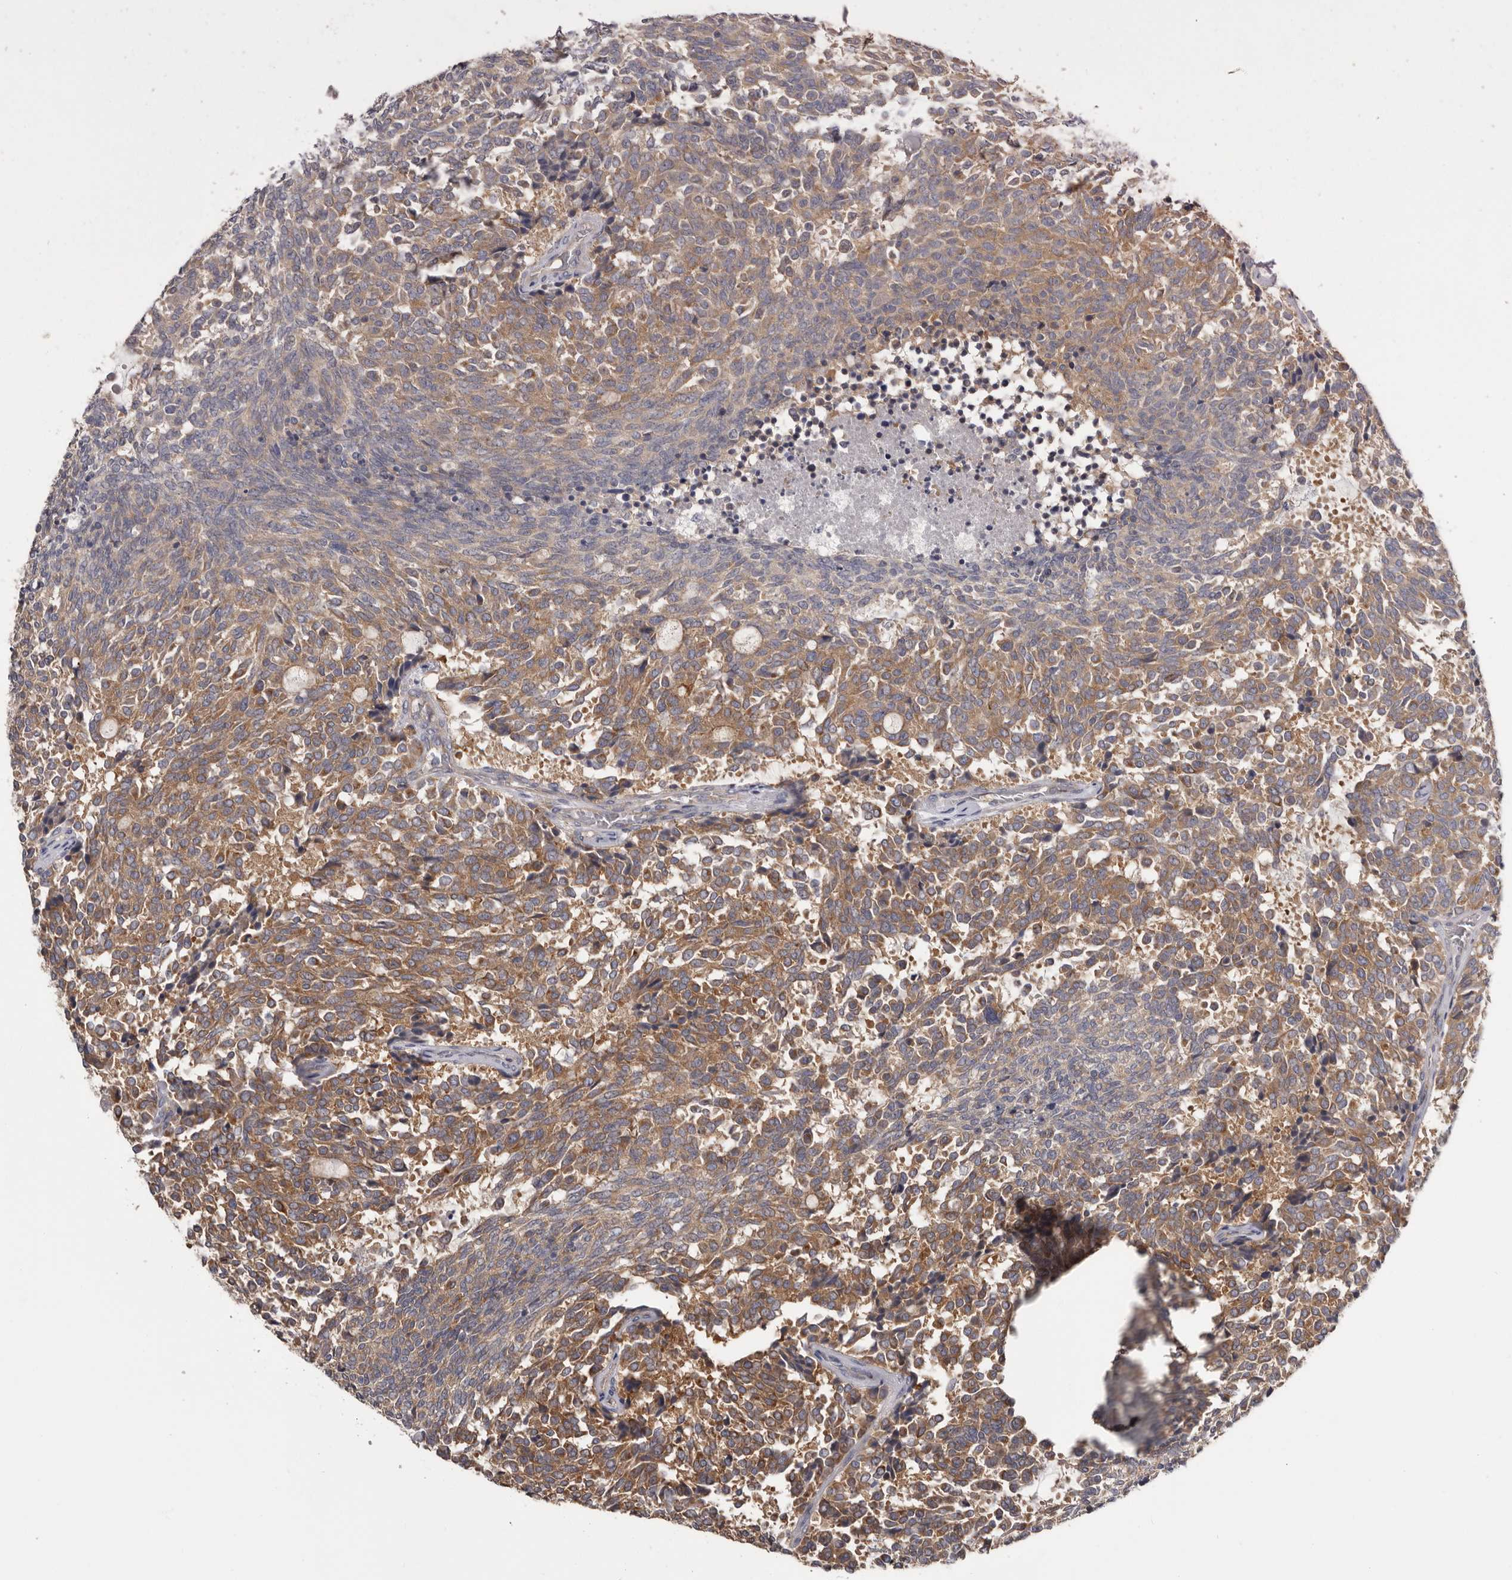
{"staining": {"intensity": "moderate", "quantity": ">75%", "location": "cytoplasmic/membranous"}, "tissue": "carcinoid", "cell_type": "Tumor cells", "image_type": "cancer", "snomed": [{"axis": "morphology", "description": "Carcinoid, malignant, NOS"}, {"axis": "topography", "description": "Pancreas"}], "caption": "Carcinoid tissue shows moderate cytoplasmic/membranous expression in approximately >75% of tumor cells (brown staining indicates protein expression, while blue staining denotes nuclei).", "gene": "ENAH", "patient": {"sex": "female", "age": 54}}